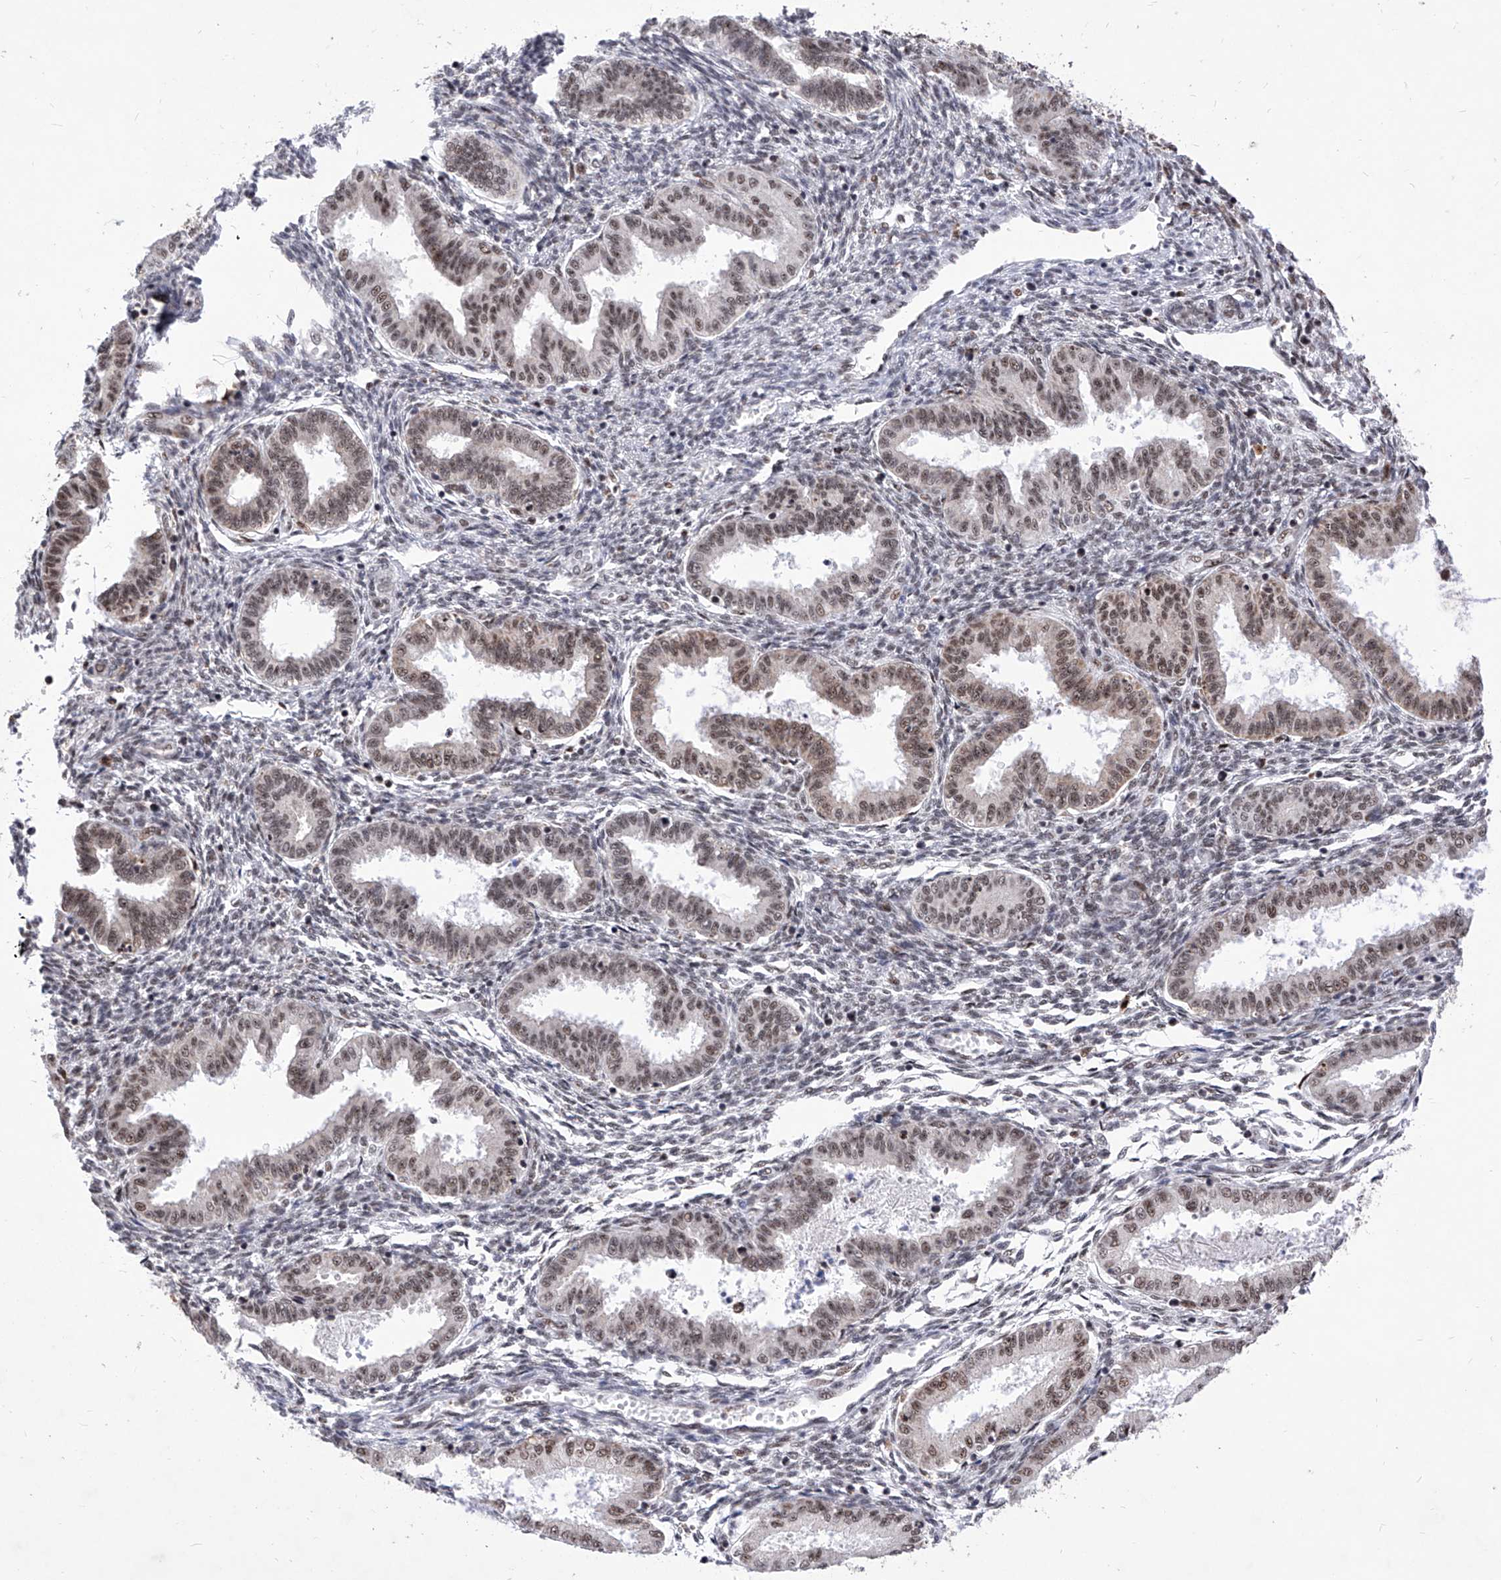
{"staining": {"intensity": "moderate", "quantity": "25%-75%", "location": "nuclear"}, "tissue": "endometrium", "cell_type": "Cells in endometrial stroma", "image_type": "normal", "snomed": [{"axis": "morphology", "description": "Normal tissue, NOS"}, {"axis": "topography", "description": "Endometrium"}], "caption": "A histopathology image of human endometrium stained for a protein shows moderate nuclear brown staining in cells in endometrial stroma. (Stains: DAB in brown, nuclei in blue, Microscopy: brightfield microscopy at high magnification).", "gene": "PHF5A", "patient": {"sex": "female", "age": 33}}